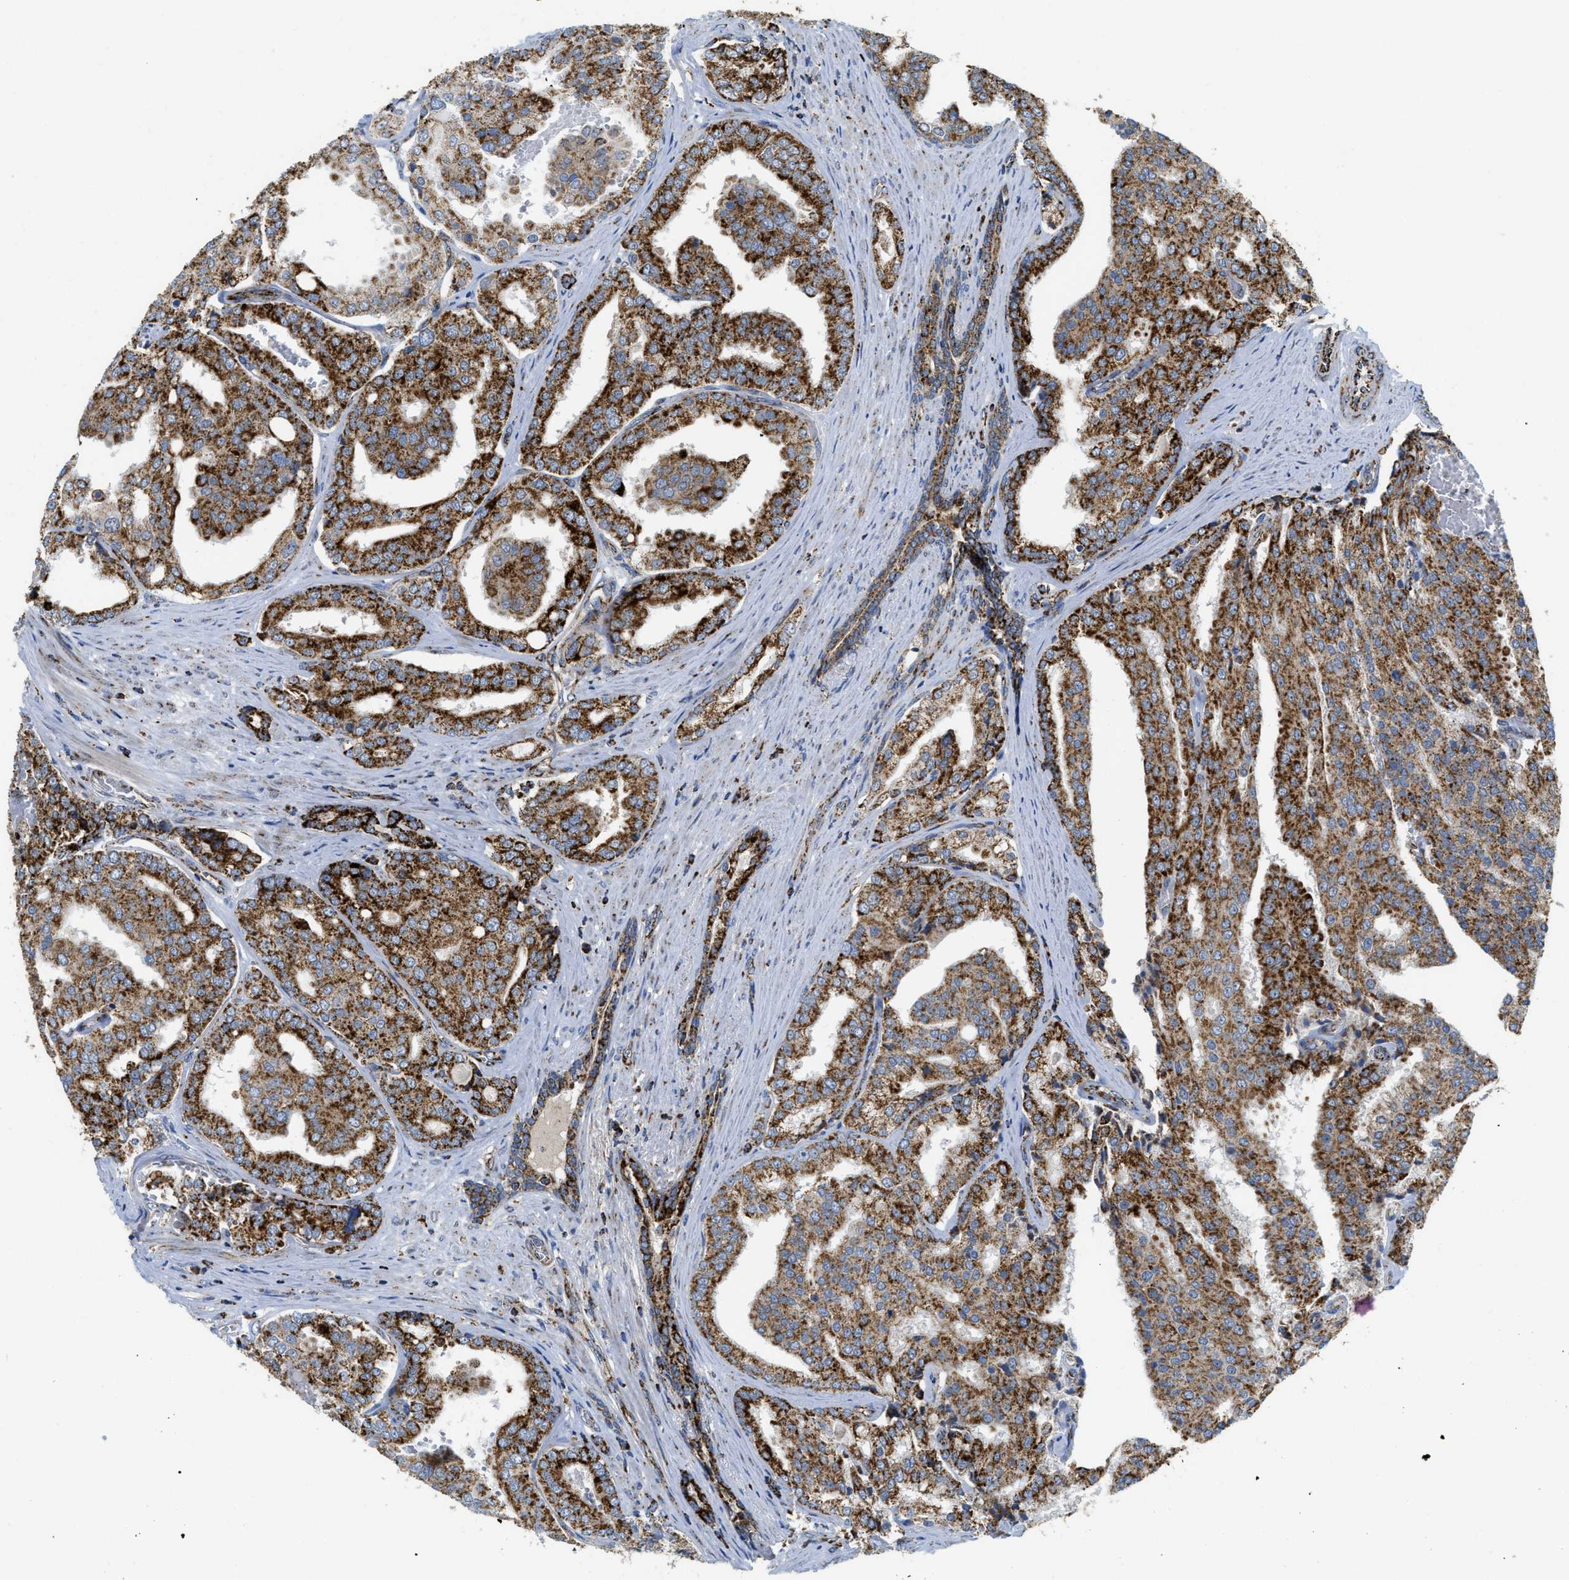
{"staining": {"intensity": "strong", "quantity": ">75%", "location": "cytoplasmic/membranous"}, "tissue": "prostate cancer", "cell_type": "Tumor cells", "image_type": "cancer", "snomed": [{"axis": "morphology", "description": "Adenocarcinoma, High grade"}, {"axis": "topography", "description": "Prostate"}], "caption": "Immunohistochemistry (IHC) photomicrograph of prostate cancer (adenocarcinoma (high-grade)) stained for a protein (brown), which reveals high levels of strong cytoplasmic/membranous staining in about >75% of tumor cells.", "gene": "SQOR", "patient": {"sex": "male", "age": 50}}